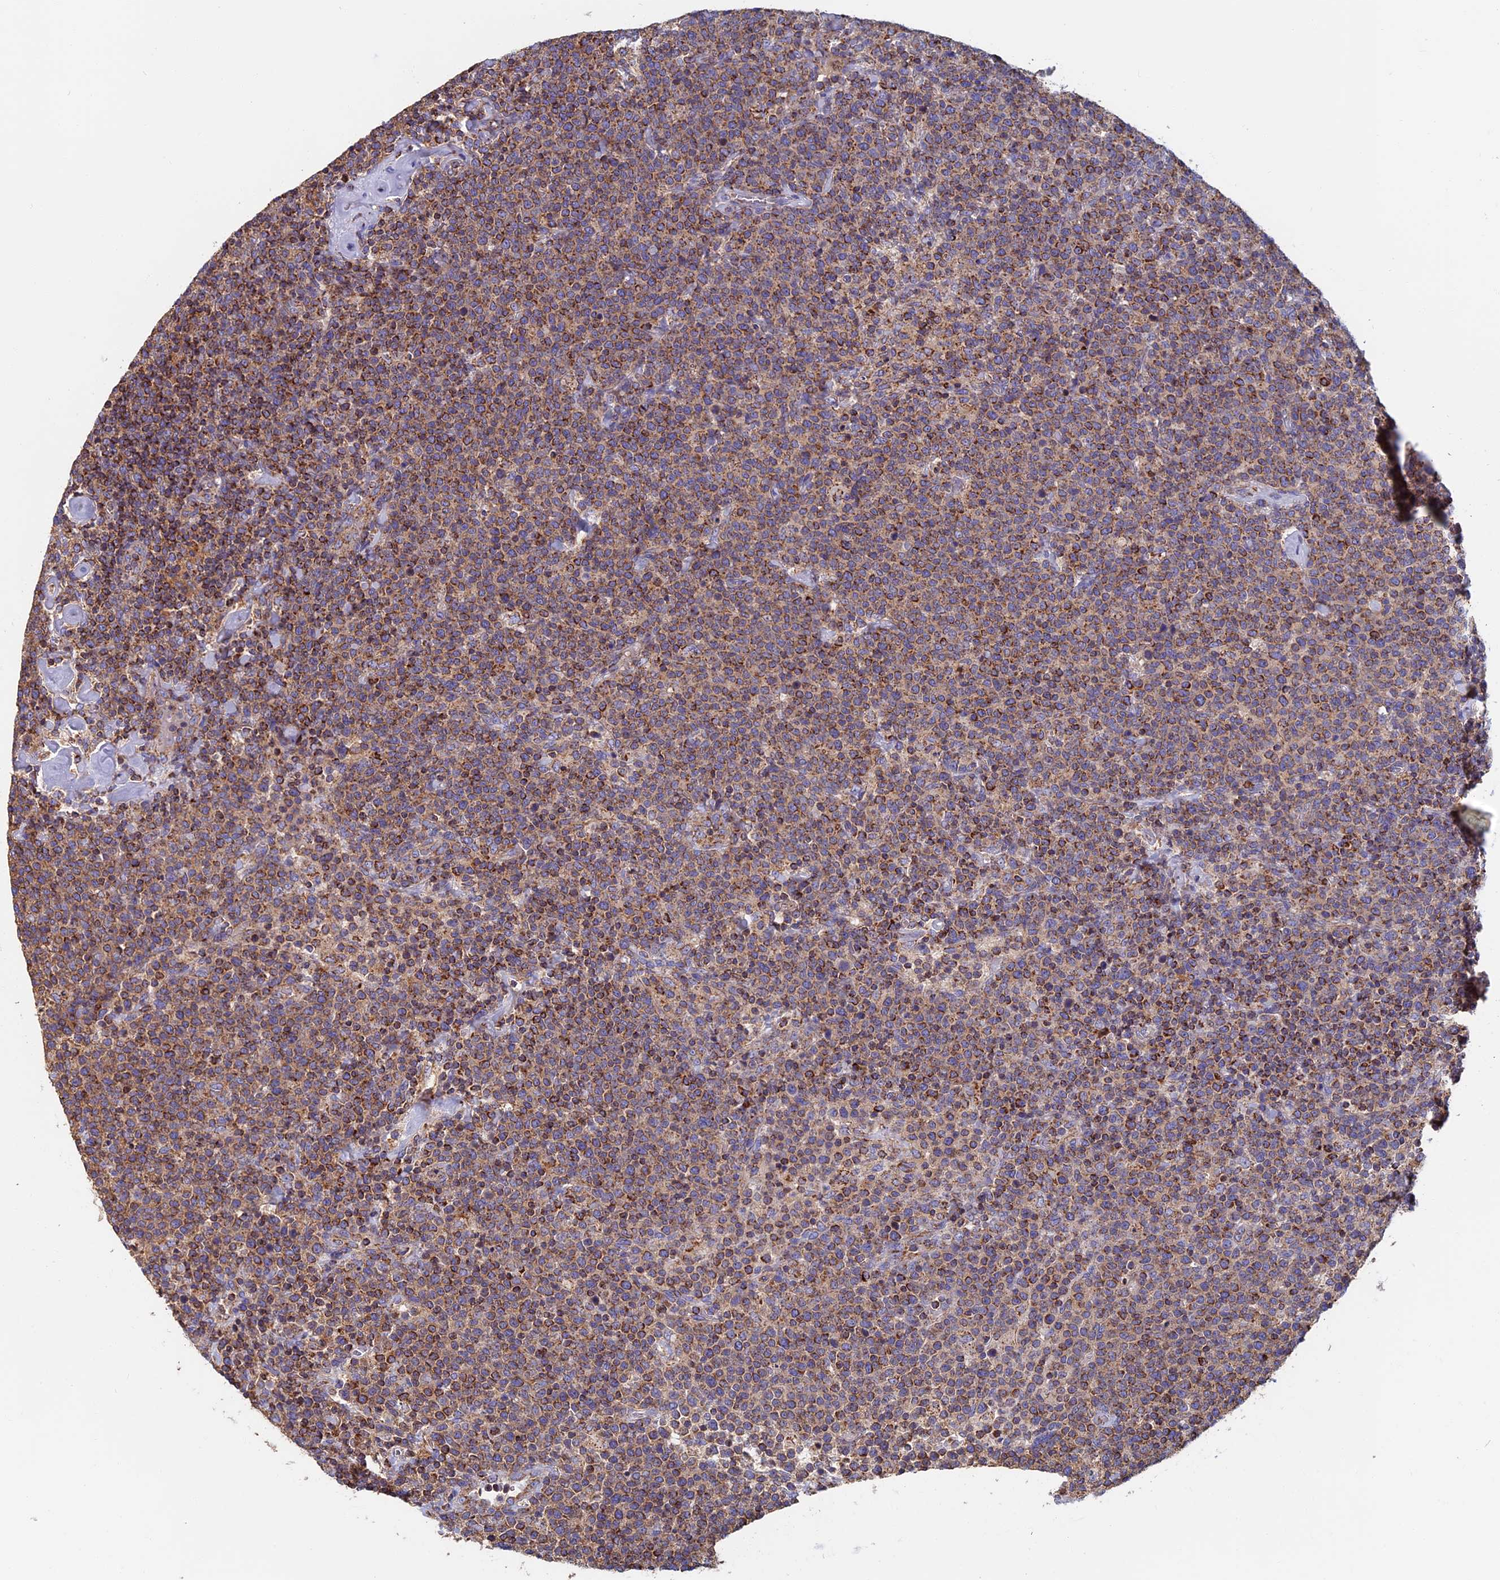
{"staining": {"intensity": "moderate", "quantity": ">75%", "location": "cytoplasmic/membranous"}, "tissue": "lymphoma", "cell_type": "Tumor cells", "image_type": "cancer", "snomed": [{"axis": "morphology", "description": "Malignant lymphoma, non-Hodgkin's type, High grade"}, {"axis": "topography", "description": "Lymph node"}], "caption": "DAB immunohistochemical staining of malignant lymphoma, non-Hodgkin's type (high-grade) displays moderate cytoplasmic/membranous protein expression in approximately >75% of tumor cells.", "gene": "HSD17B8", "patient": {"sex": "male", "age": 61}}